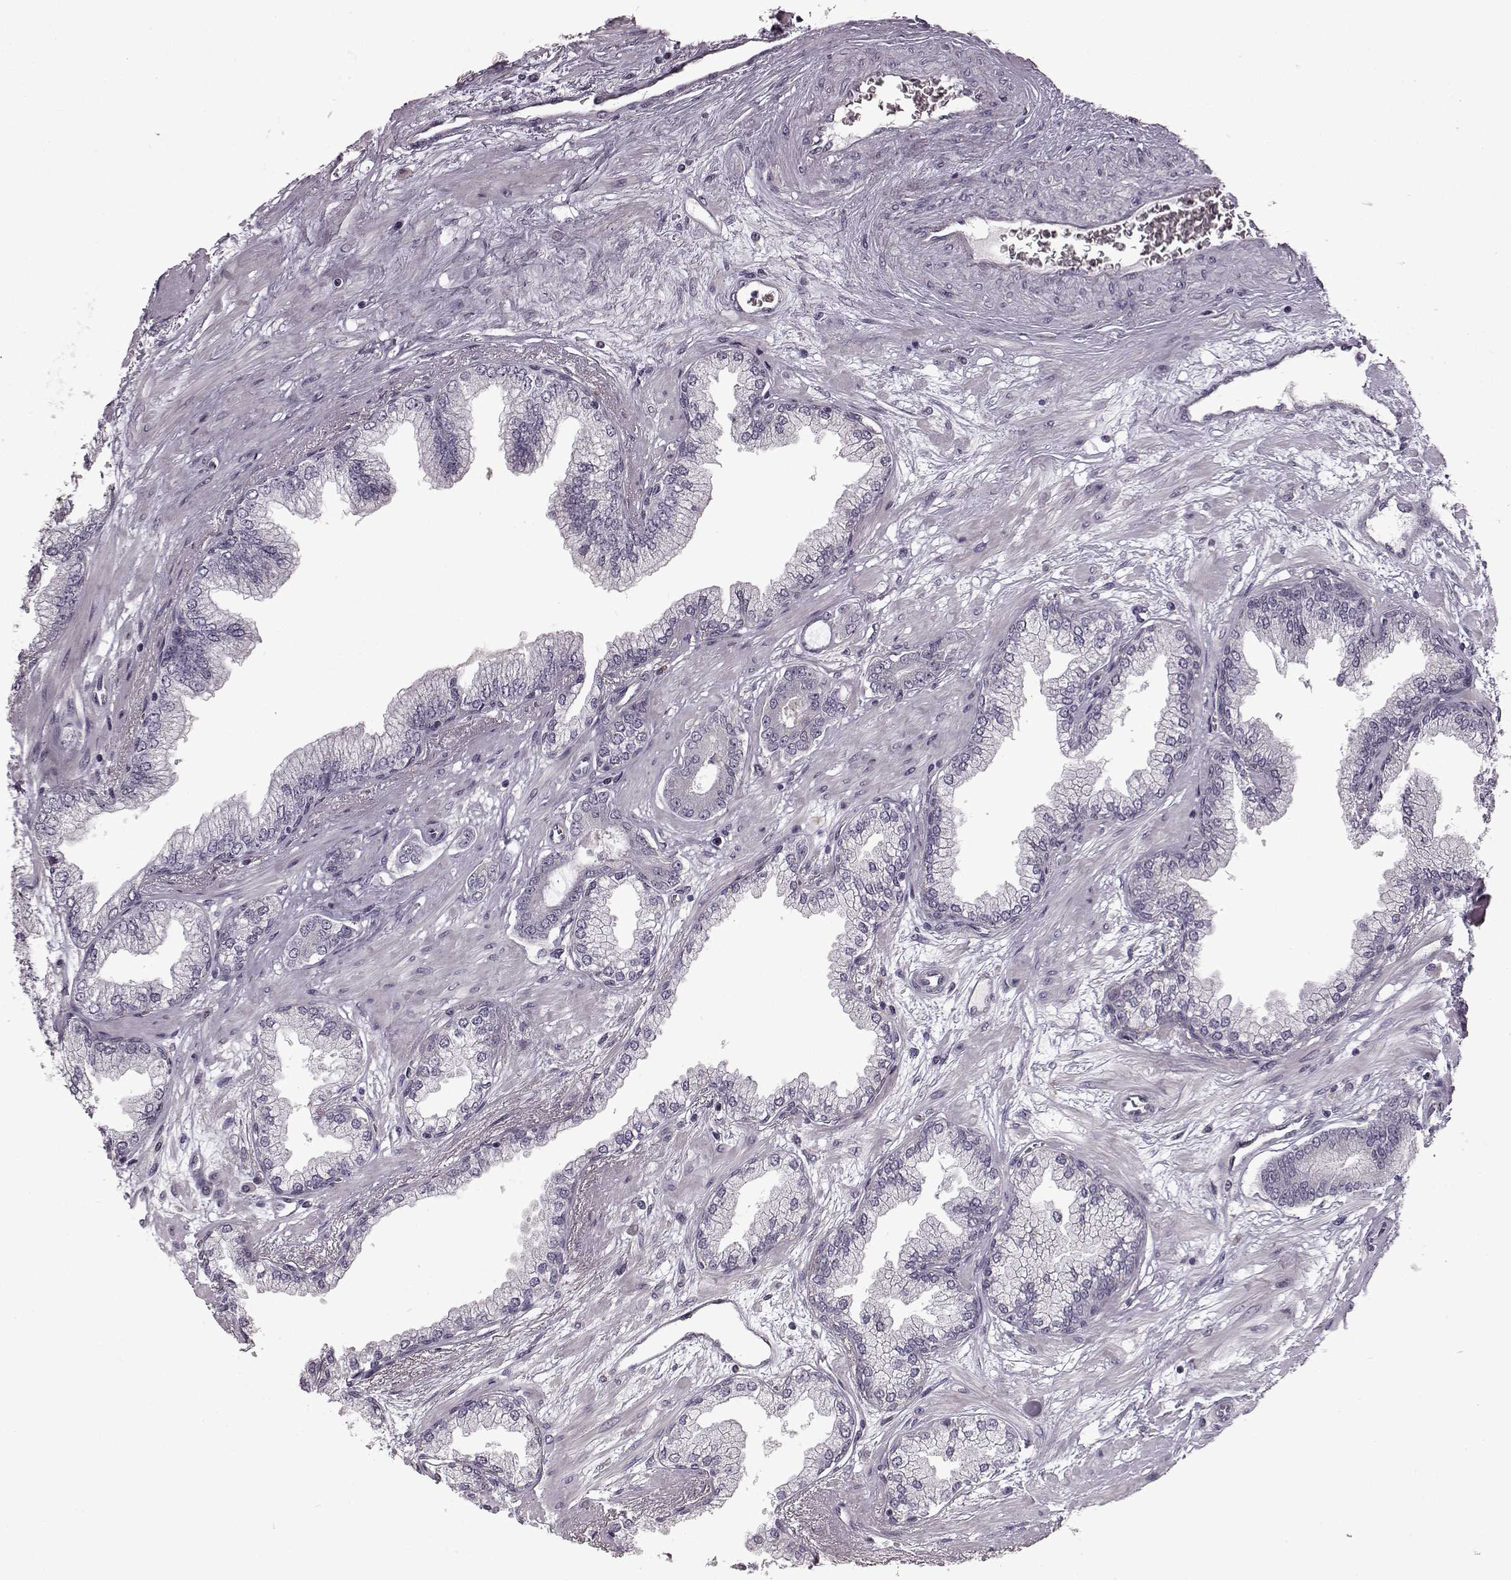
{"staining": {"intensity": "negative", "quantity": "none", "location": "none"}, "tissue": "prostate cancer", "cell_type": "Tumor cells", "image_type": "cancer", "snomed": [{"axis": "morphology", "description": "Adenocarcinoma, Low grade"}, {"axis": "topography", "description": "Prostate"}], "caption": "This is an immunohistochemistry micrograph of prostate low-grade adenocarcinoma. There is no positivity in tumor cells.", "gene": "B3GNT6", "patient": {"sex": "male", "age": 64}}